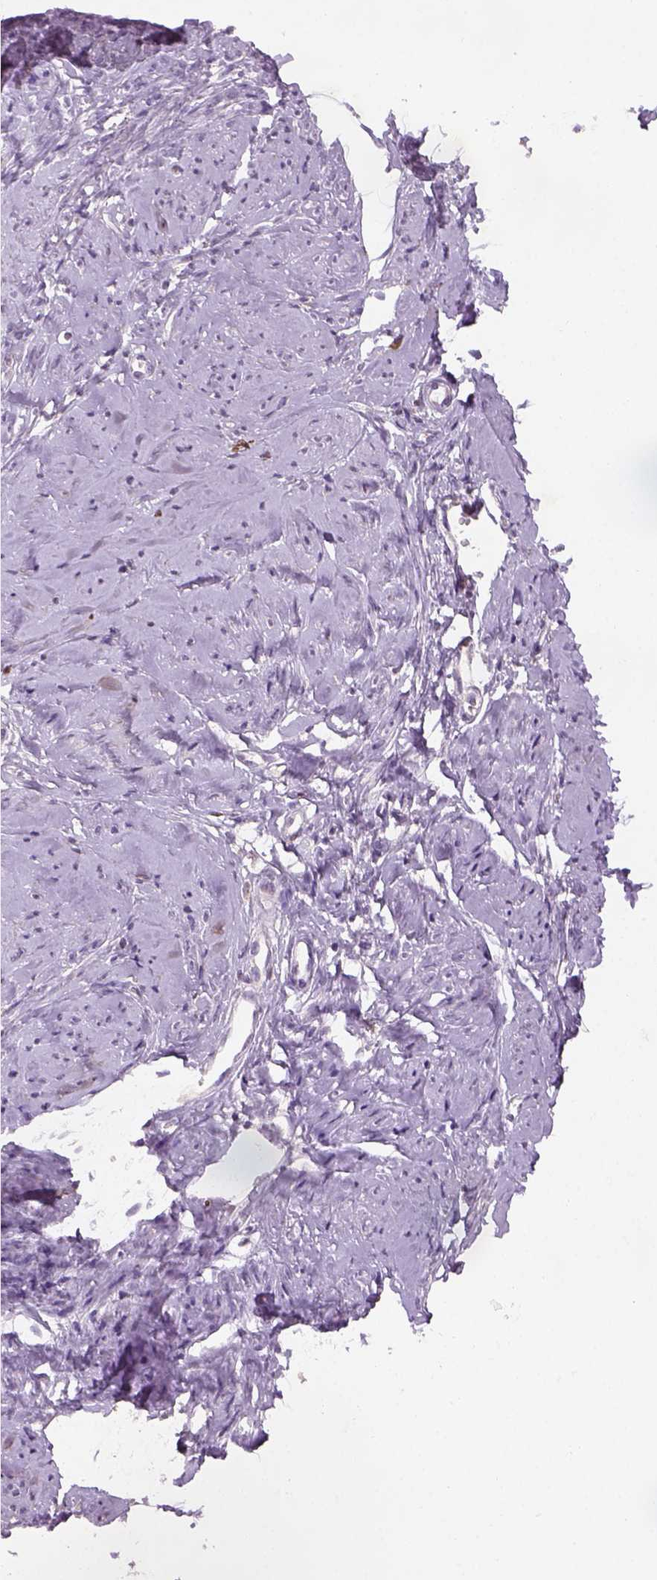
{"staining": {"intensity": "weak", "quantity": "<25%", "location": "cytoplasmic/membranous"}, "tissue": "smooth muscle", "cell_type": "Smooth muscle cells", "image_type": "normal", "snomed": [{"axis": "morphology", "description": "Normal tissue, NOS"}, {"axis": "topography", "description": "Smooth muscle"}], "caption": "DAB (3,3'-diaminobenzidine) immunohistochemical staining of benign human smooth muscle shows no significant positivity in smooth muscle cells.", "gene": "GDNF", "patient": {"sex": "female", "age": 48}}